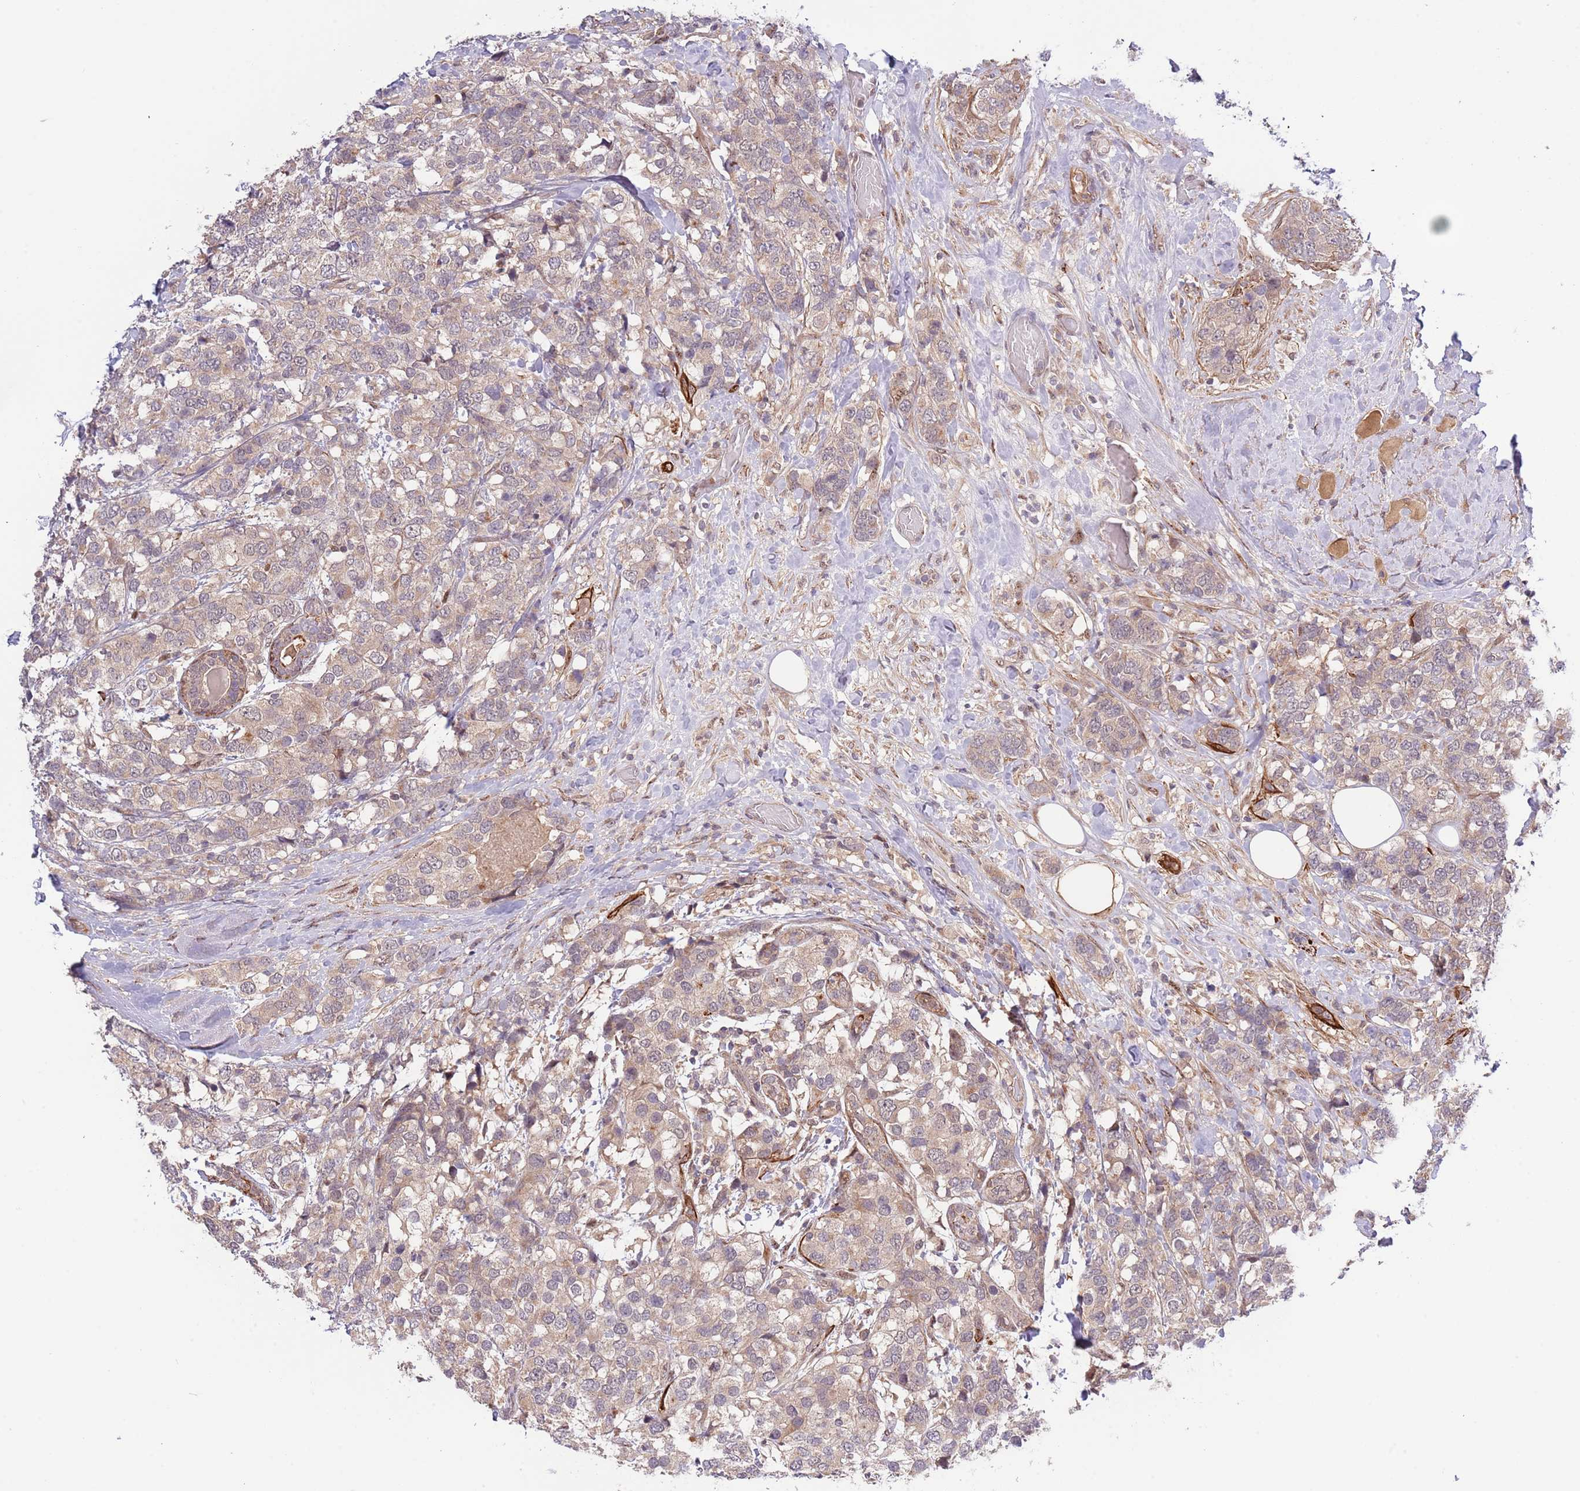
{"staining": {"intensity": "weak", "quantity": "25%-75%", "location": "cytoplasmic/membranous"}, "tissue": "breast cancer", "cell_type": "Tumor cells", "image_type": "cancer", "snomed": [{"axis": "morphology", "description": "Lobular carcinoma"}, {"axis": "topography", "description": "Breast"}], "caption": "Immunohistochemistry histopathology image of breast cancer (lobular carcinoma) stained for a protein (brown), which shows low levels of weak cytoplasmic/membranous expression in about 25%-75% of tumor cells.", "gene": "PRR16", "patient": {"sex": "female", "age": 59}}